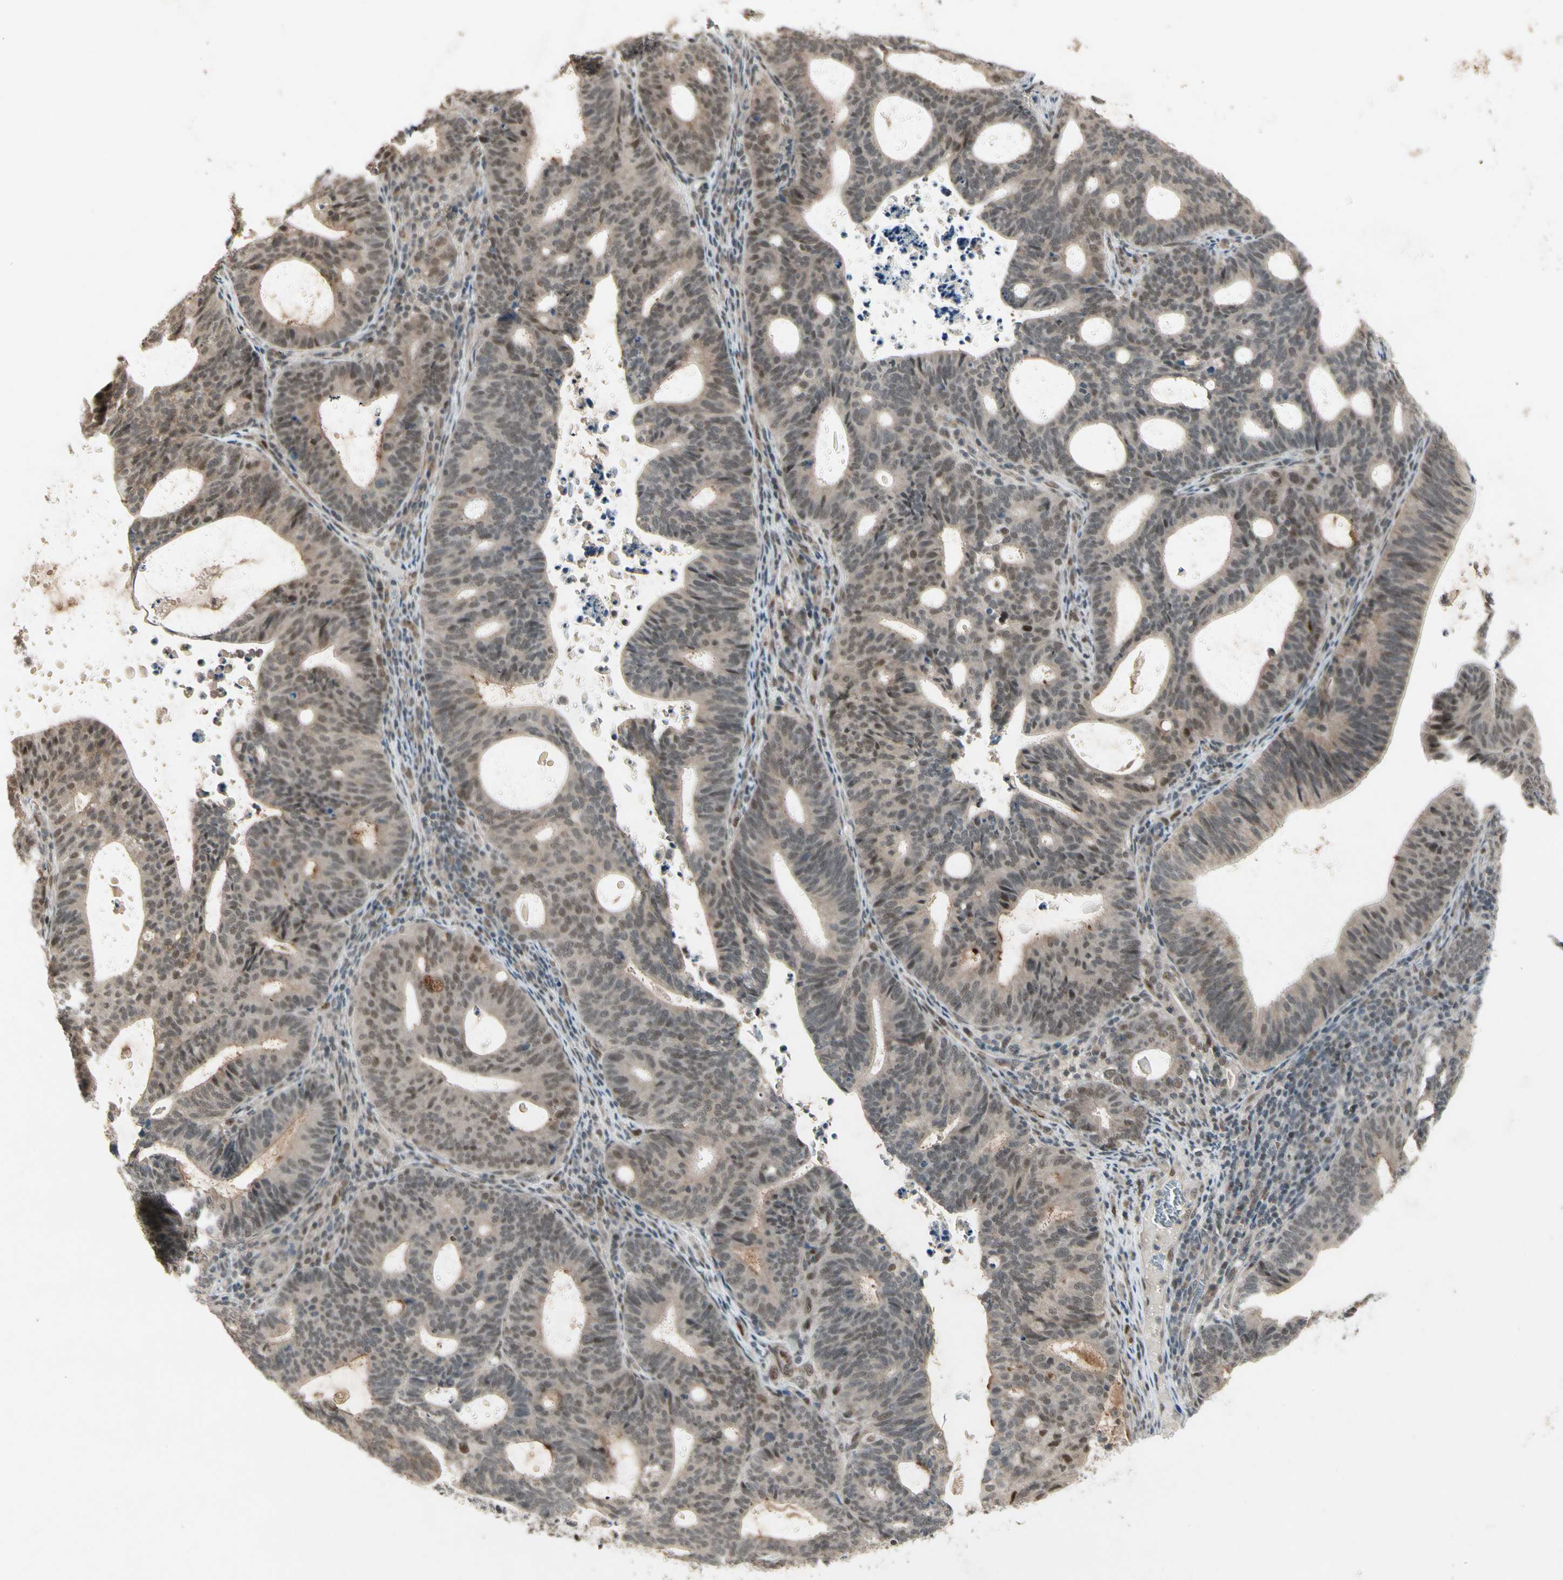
{"staining": {"intensity": "moderate", "quantity": "25%-75%", "location": "nuclear"}, "tissue": "endometrial cancer", "cell_type": "Tumor cells", "image_type": "cancer", "snomed": [{"axis": "morphology", "description": "Adenocarcinoma, NOS"}, {"axis": "topography", "description": "Uterus"}], "caption": "Immunohistochemical staining of endometrial cancer reveals medium levels of moderate nuclear protein expression in about 25%-75% of tumor cells.", "gene": "CDK11A", "patient": {"sex": "female", "age": 83}}